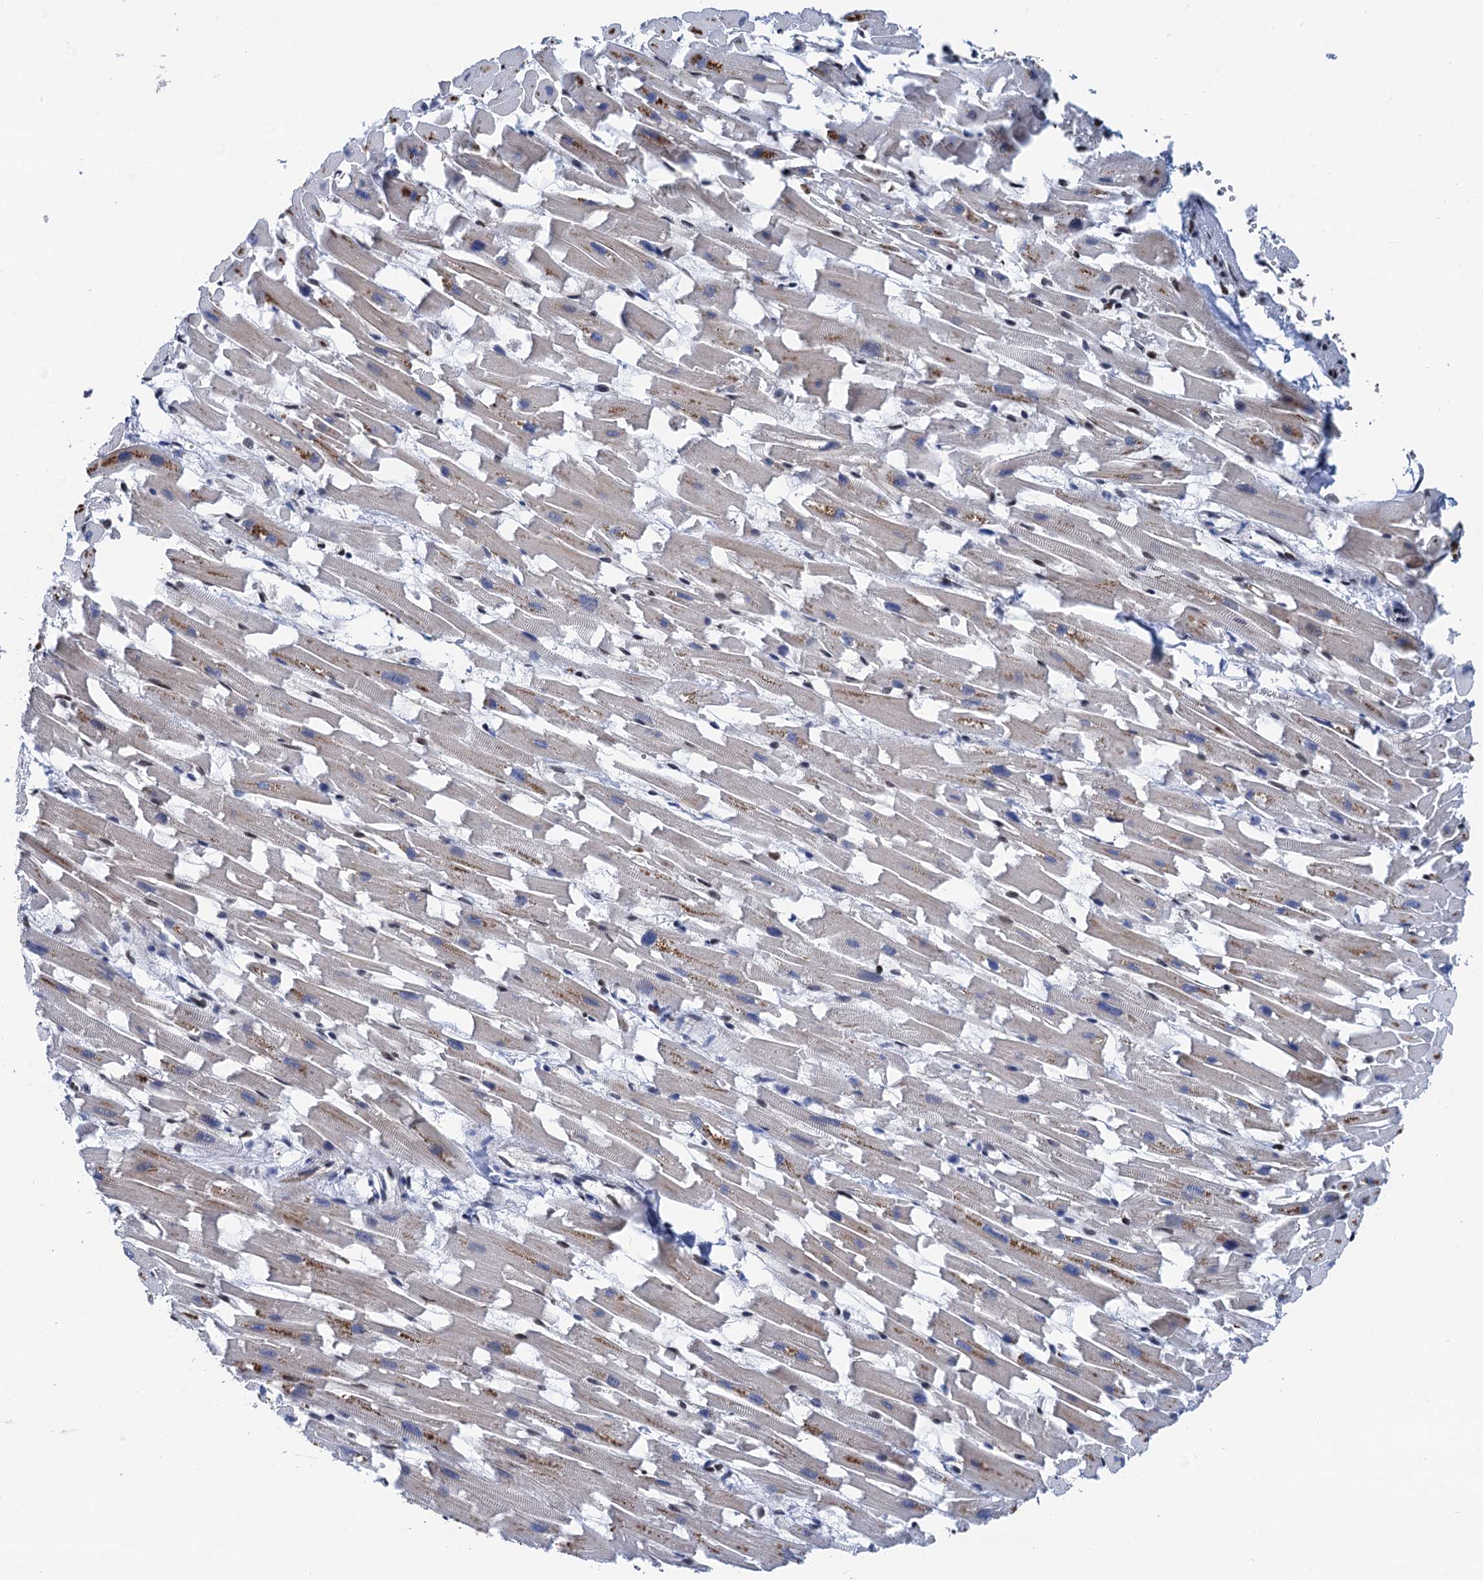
{"staining": {"intensity": "negative", "quantity": "none", "location": "none"}, "tissue": "heart muscle", "cell_type": "Cardiomyocytes", "image_type": "normal", "snomed": [{"axis": "morphology", "description": "Normal tissue, NOS"}, {"axis": "topography", "description": "Heart"}], "caption": "This is a image of immunohistochemistry staining of benign heart muscle, which shows no positivity in cardiomyocytes. Brightfield microscopy of IHC stained with DAB (3,3'-diaminobenzidine) (brown) and hematoxylin (blue), captured at high magnification.", "gene": "PPP4R1", "patient": {"sex": "female", "age": 64}}